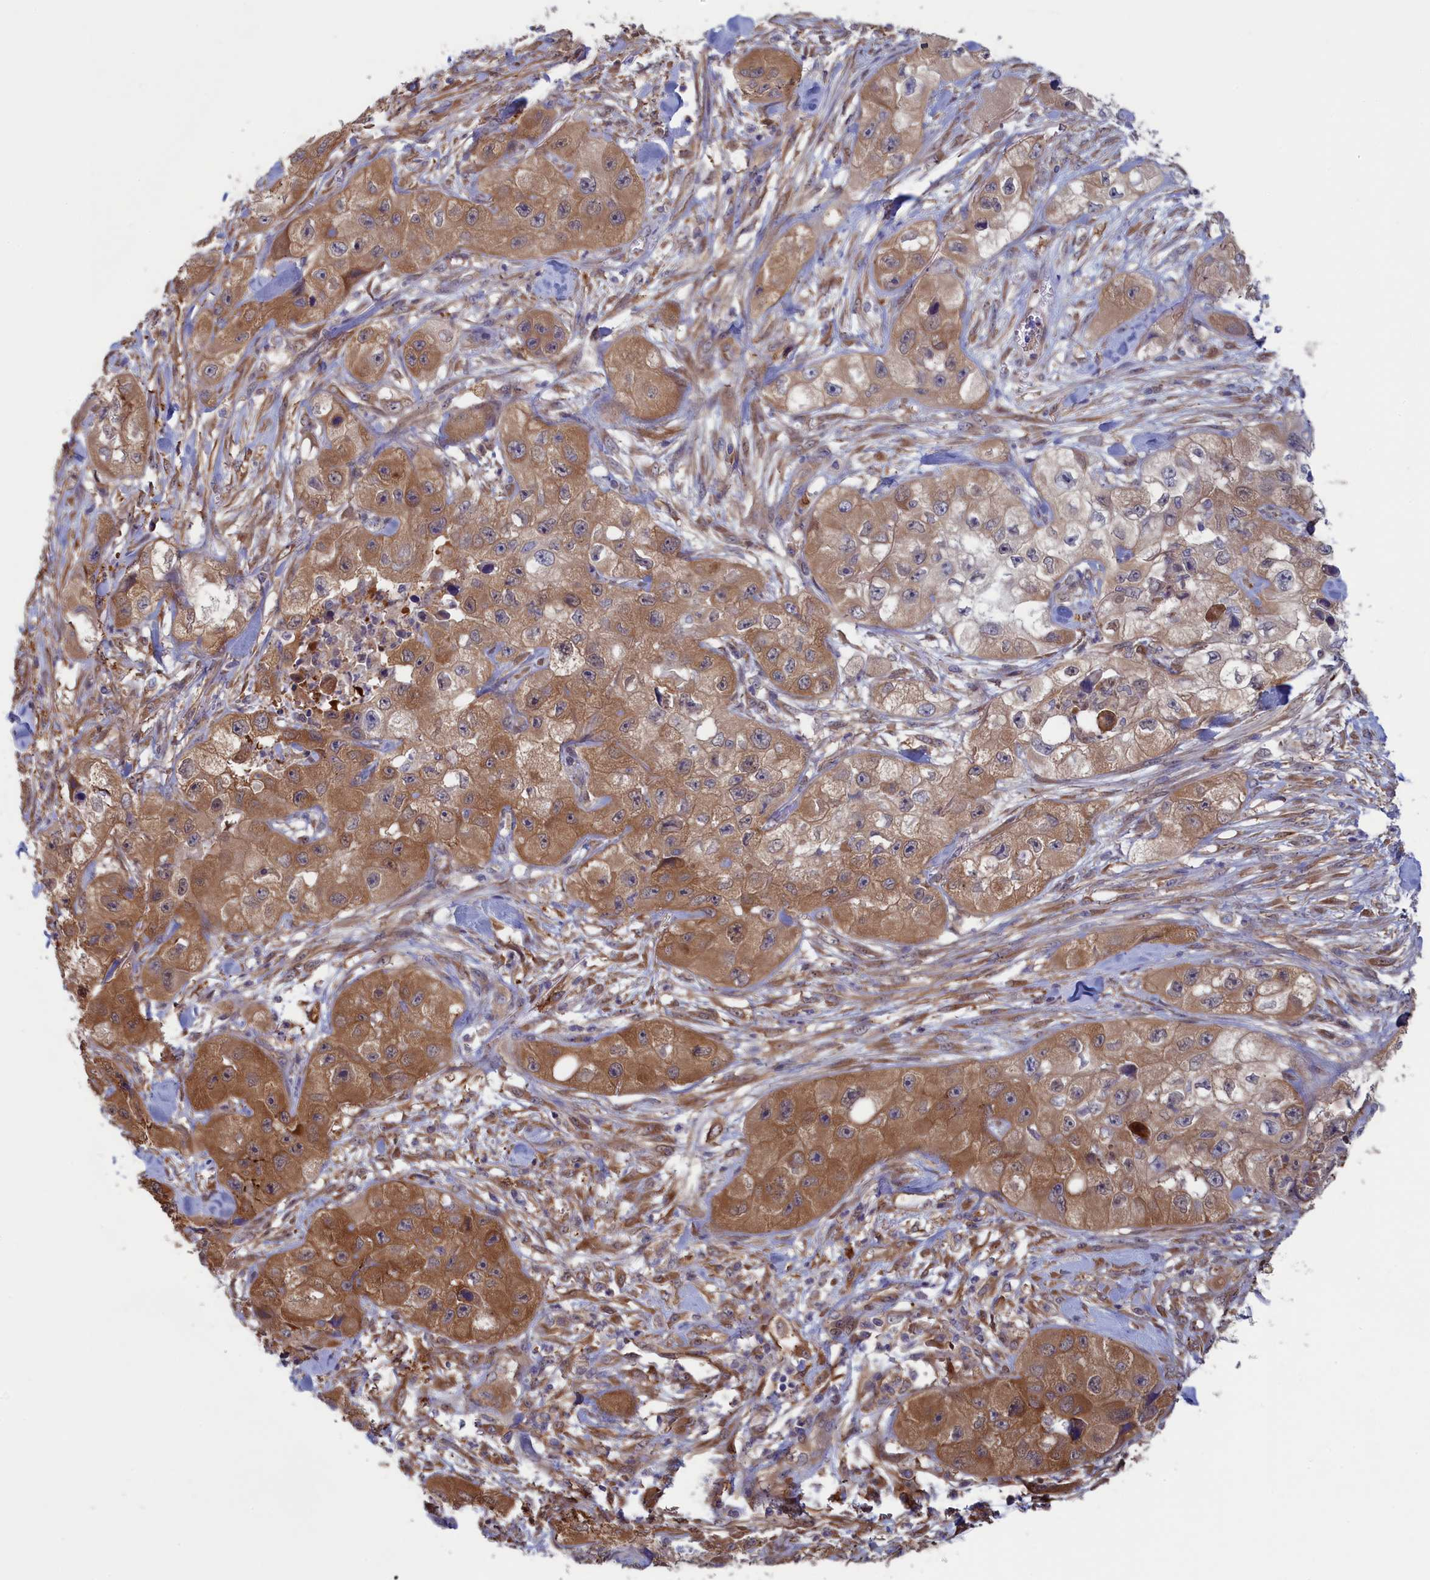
{"staining": {"intensity": "moderate", "quantity": ">75%", "location": "cytoplasmic/membranous"}, "tissue": "skin cancer", "cell_type": "Tumor cells", "image_type": "cancer", "snomed": [{"axis": "morphology", "description": "Squamous cell carcinoma, NOS"}, {"axis": "topography", "description": "Skin"}, {"axis": "topography", "description": "Subcutis"}], "caption": "DAB (3,3'-diaminobenzidine) immunohistochemical staining of human squamous cell carcinoma (skin) demonstrates moderate cytoplasmic/membranous protein positivity in approximately >75% of tumor cells. (Stains: DAB in brown, nuclei in blue, Microscopy: brightfield microscopy at high magnification).", "gene": "SYNDIG1L", "patient": {"sex": "male", "age": 73}}